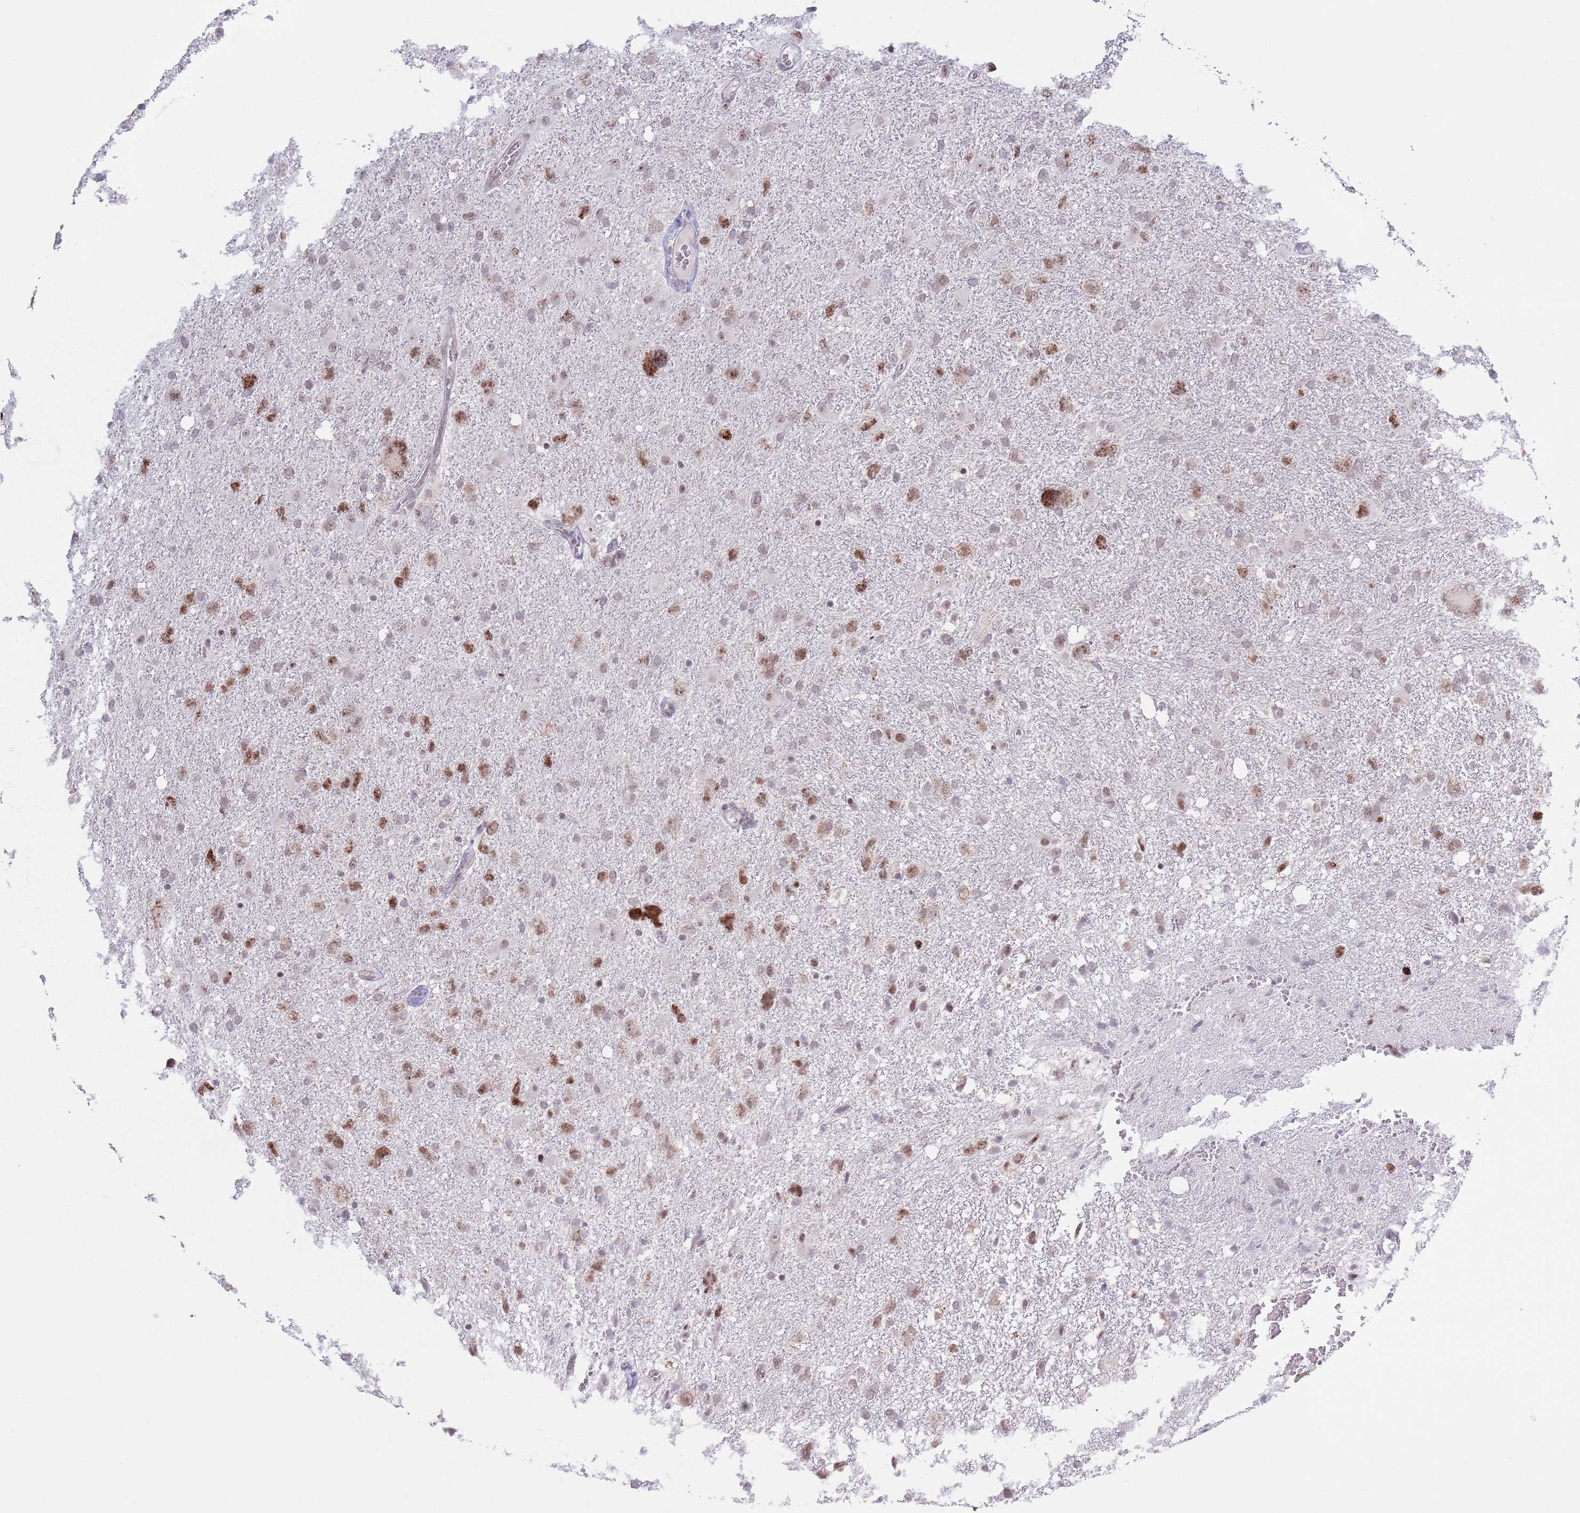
{"staining": {"intensity": "moderate", "quantity": ">75%", "location": "nuclear"}, "tissue": "glioma", "cell_type": "Tumor cells", "image_type": "cancer", "snomed": [{"axis": "morphology", "description": "Glioma, malignant, High grade"}, {"axis": "topography", "description": "Brain"}], "caption": "An image showing moderate nuclear staining in approximately >75% of tumor cells in glioma, as visualized by brown immunohistochemical staining.", "gene": "MRPL34", "patient": {"sex": "male", "age": 61}}